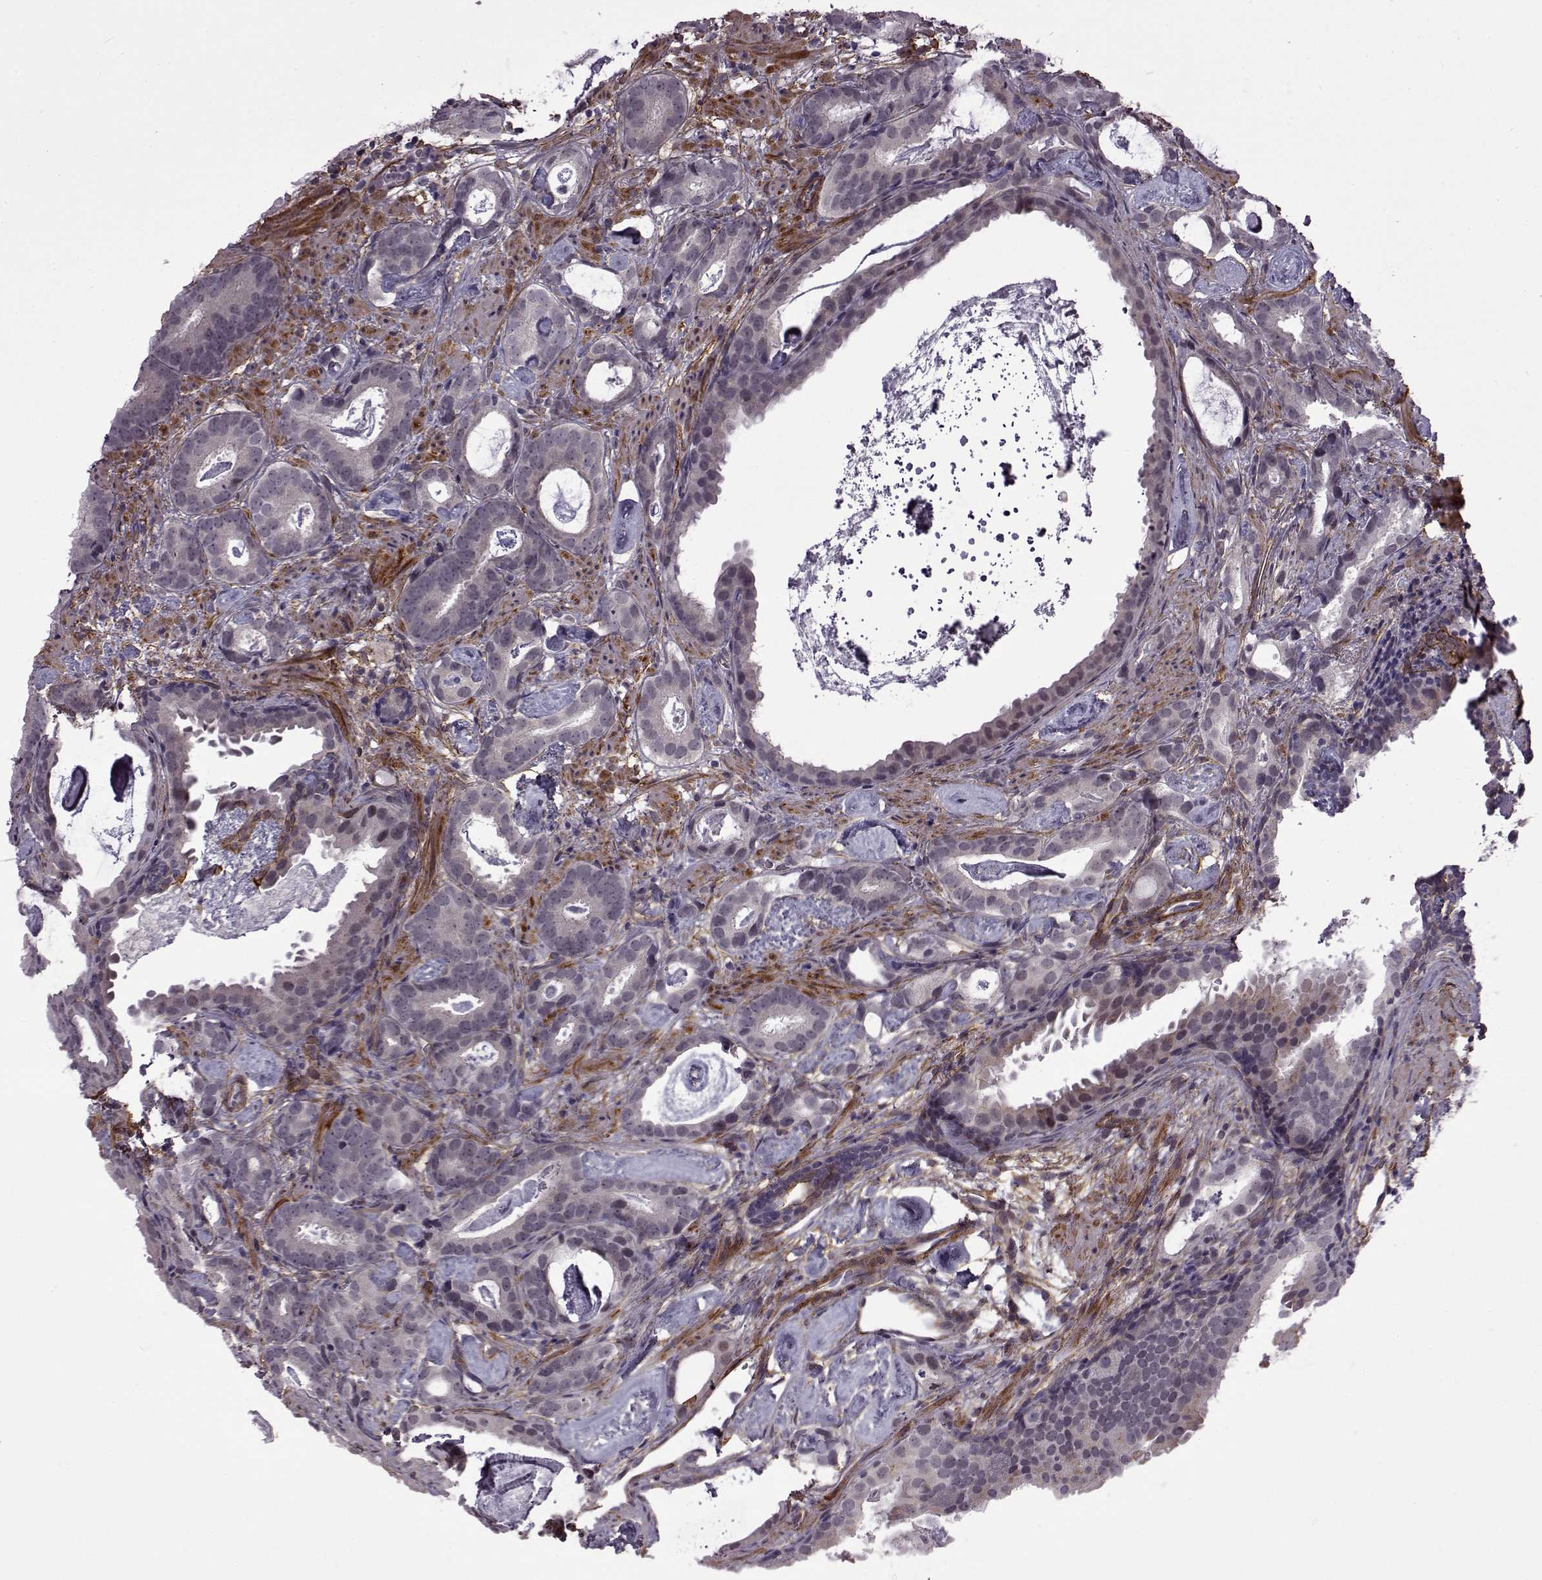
{"staining": {"intensity": "negative", "quantity": "none", "location": "none"}, "tissue": "prostate cancer", "cell_type": "Tumor cells", "image_type": "cancer", "snomed": [{"axis": "morphology", "description": "Adenocarcinoma, Low grade"}, {"axis": "topography", "description": "Prostate and seminal vesicle, NOS"}], "caption": "This is an immunohistochemistry (IHC) photomicrograph of prostate cancer (low-grade adenocarcinoma). There is no positivity in tumor cells.", "gene": "SYNPO2", "patient": {"sex": "male", "age": 71}}